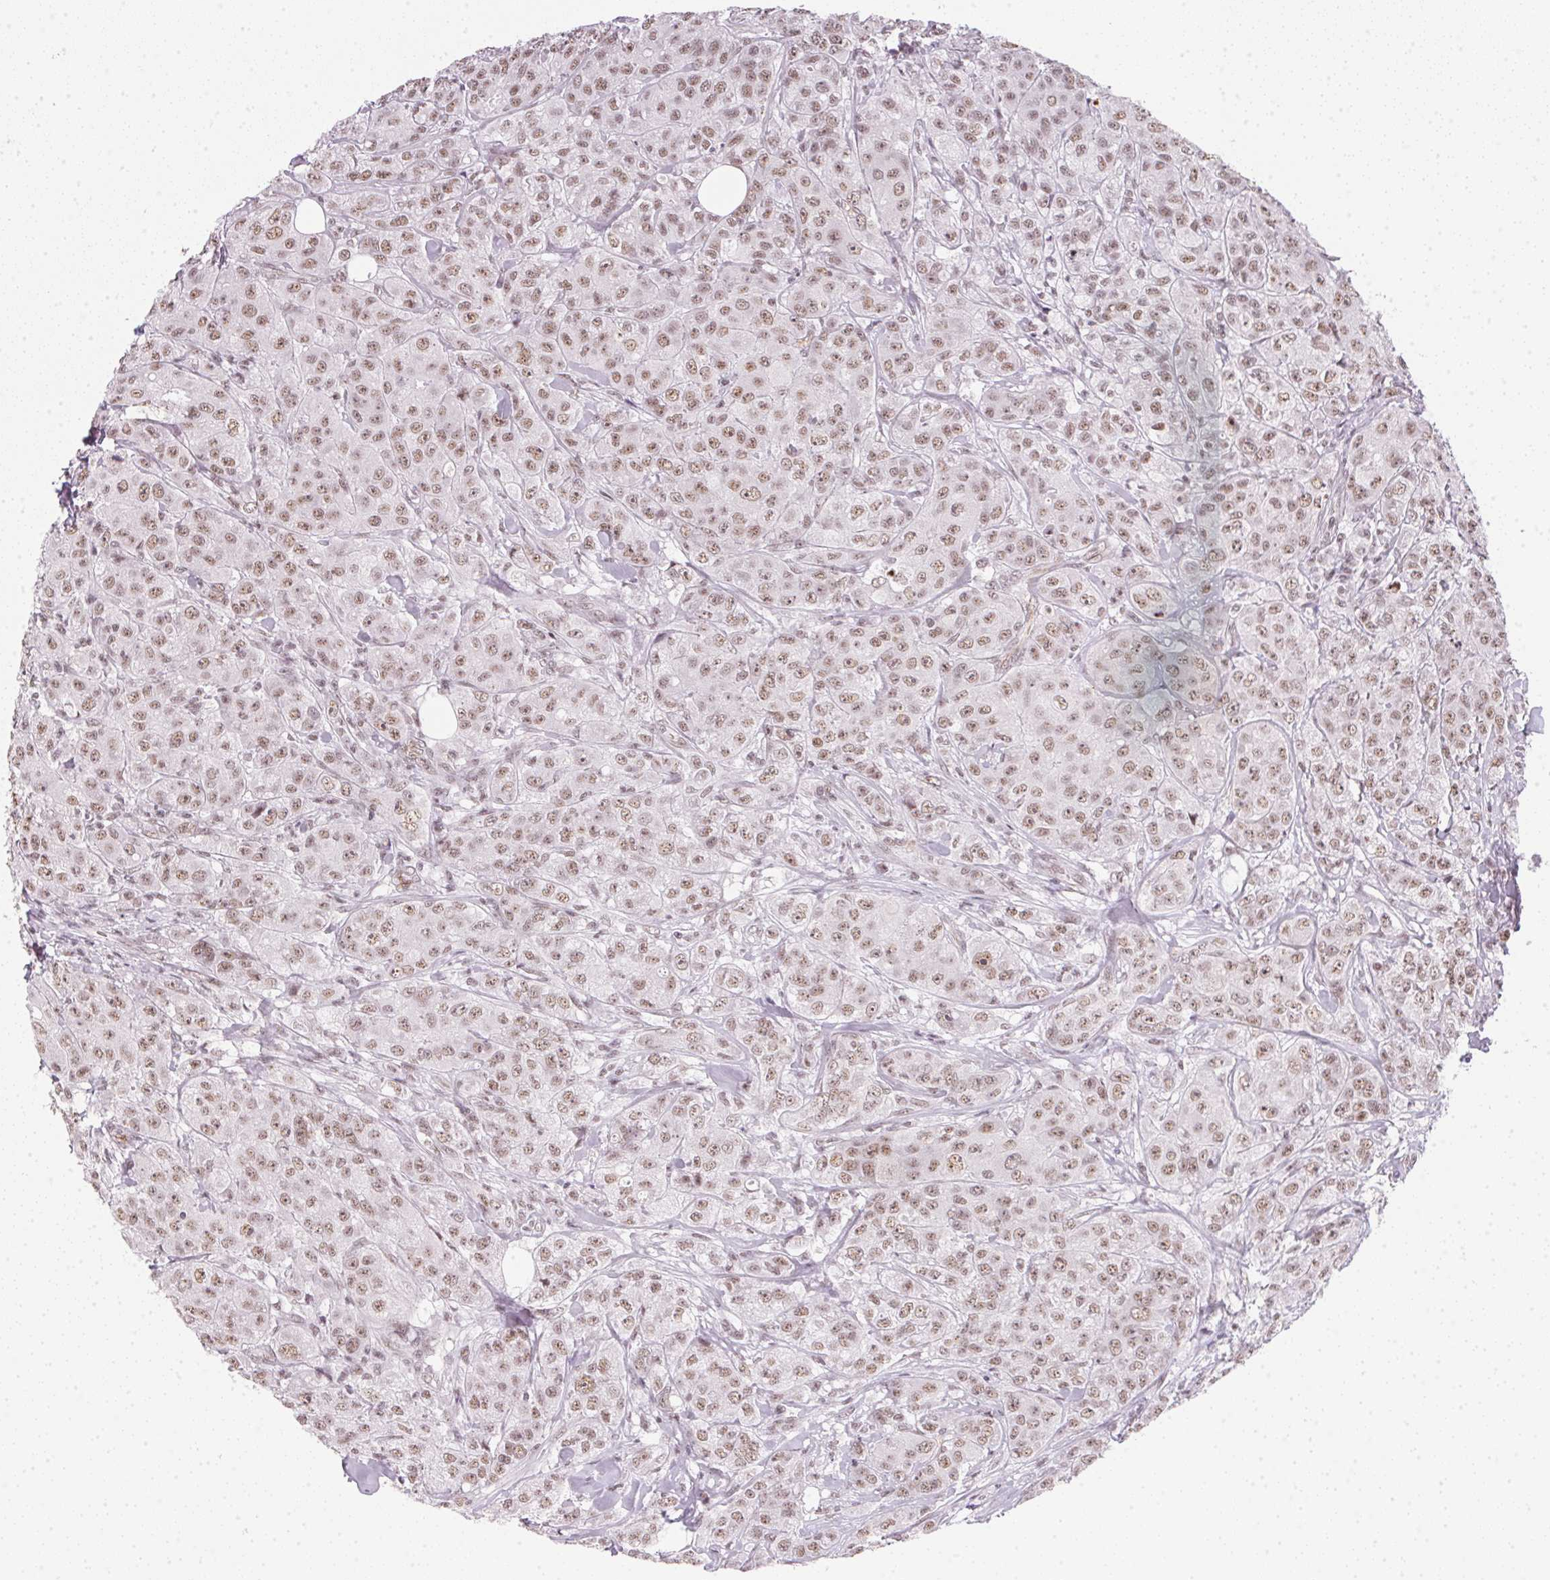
{"staining": {"intensity": "moderate", "quantity": ">75%", "location": "nuclear"}, "tissue": "breast cancer", "cell_type": "Tumor cells", "image_type": "cancer", "snomed": [{"axis": "morphology", "description": "Duct carcinoma"}, {"axis": "topography", "description": "Breast"}], "caption": "Immunohistochemistry (IHC) (DAB) staining of breast cancer demonstrates moderate nuclear protein staining in about >75% of tumor cells. The protein is shown in brown color, while the nuclei are stained blue.", "gene": "SRSF7", "patient": {"sex": "female", "age": 43}}